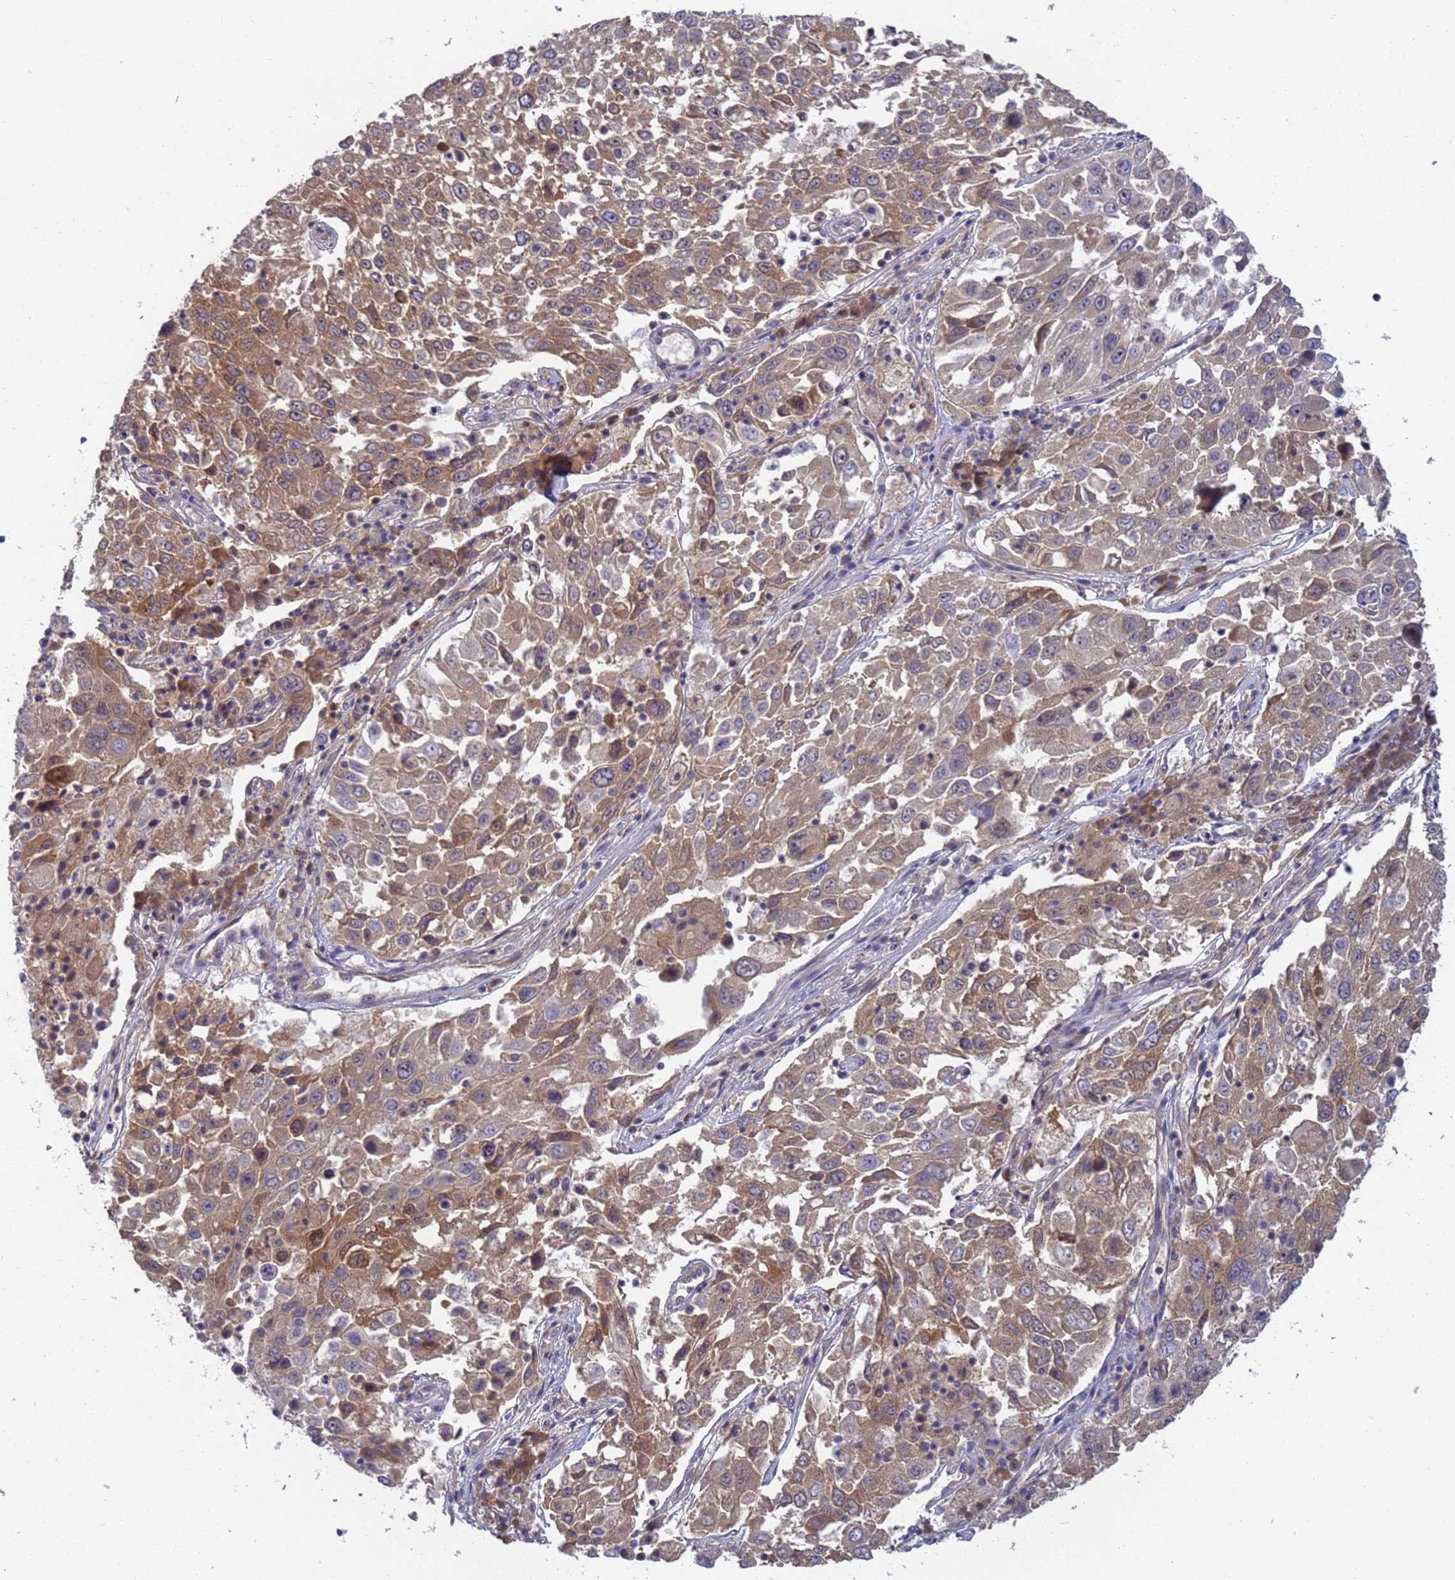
{"staining": {"intensity": "moderate", "quantity": ">75%", "location": "cytoplasmic/membranous"}, "tissue": "lung cancer", "cell_type": "Tumor cells", "image_type": "cancer", "snomed": [{"axis": "morphology", "description": "Squamous cell carcinoma, NOS"}, {"axis": "topography", "description": "Lung"}], "caption": "High-magnification brightfield microscopy of lung cancer (squamous cell carcinoma) stained with DAB (3,3'-diaminobenzidine) (brown) and counterstained with hematoxylin (blue). tumor cells exhibit moderate cytoplasmic/membranous positivity is identified in about>75% of cells.", "gene": "SHARPIN", "patient": {"sex": "male", "age": 65}}